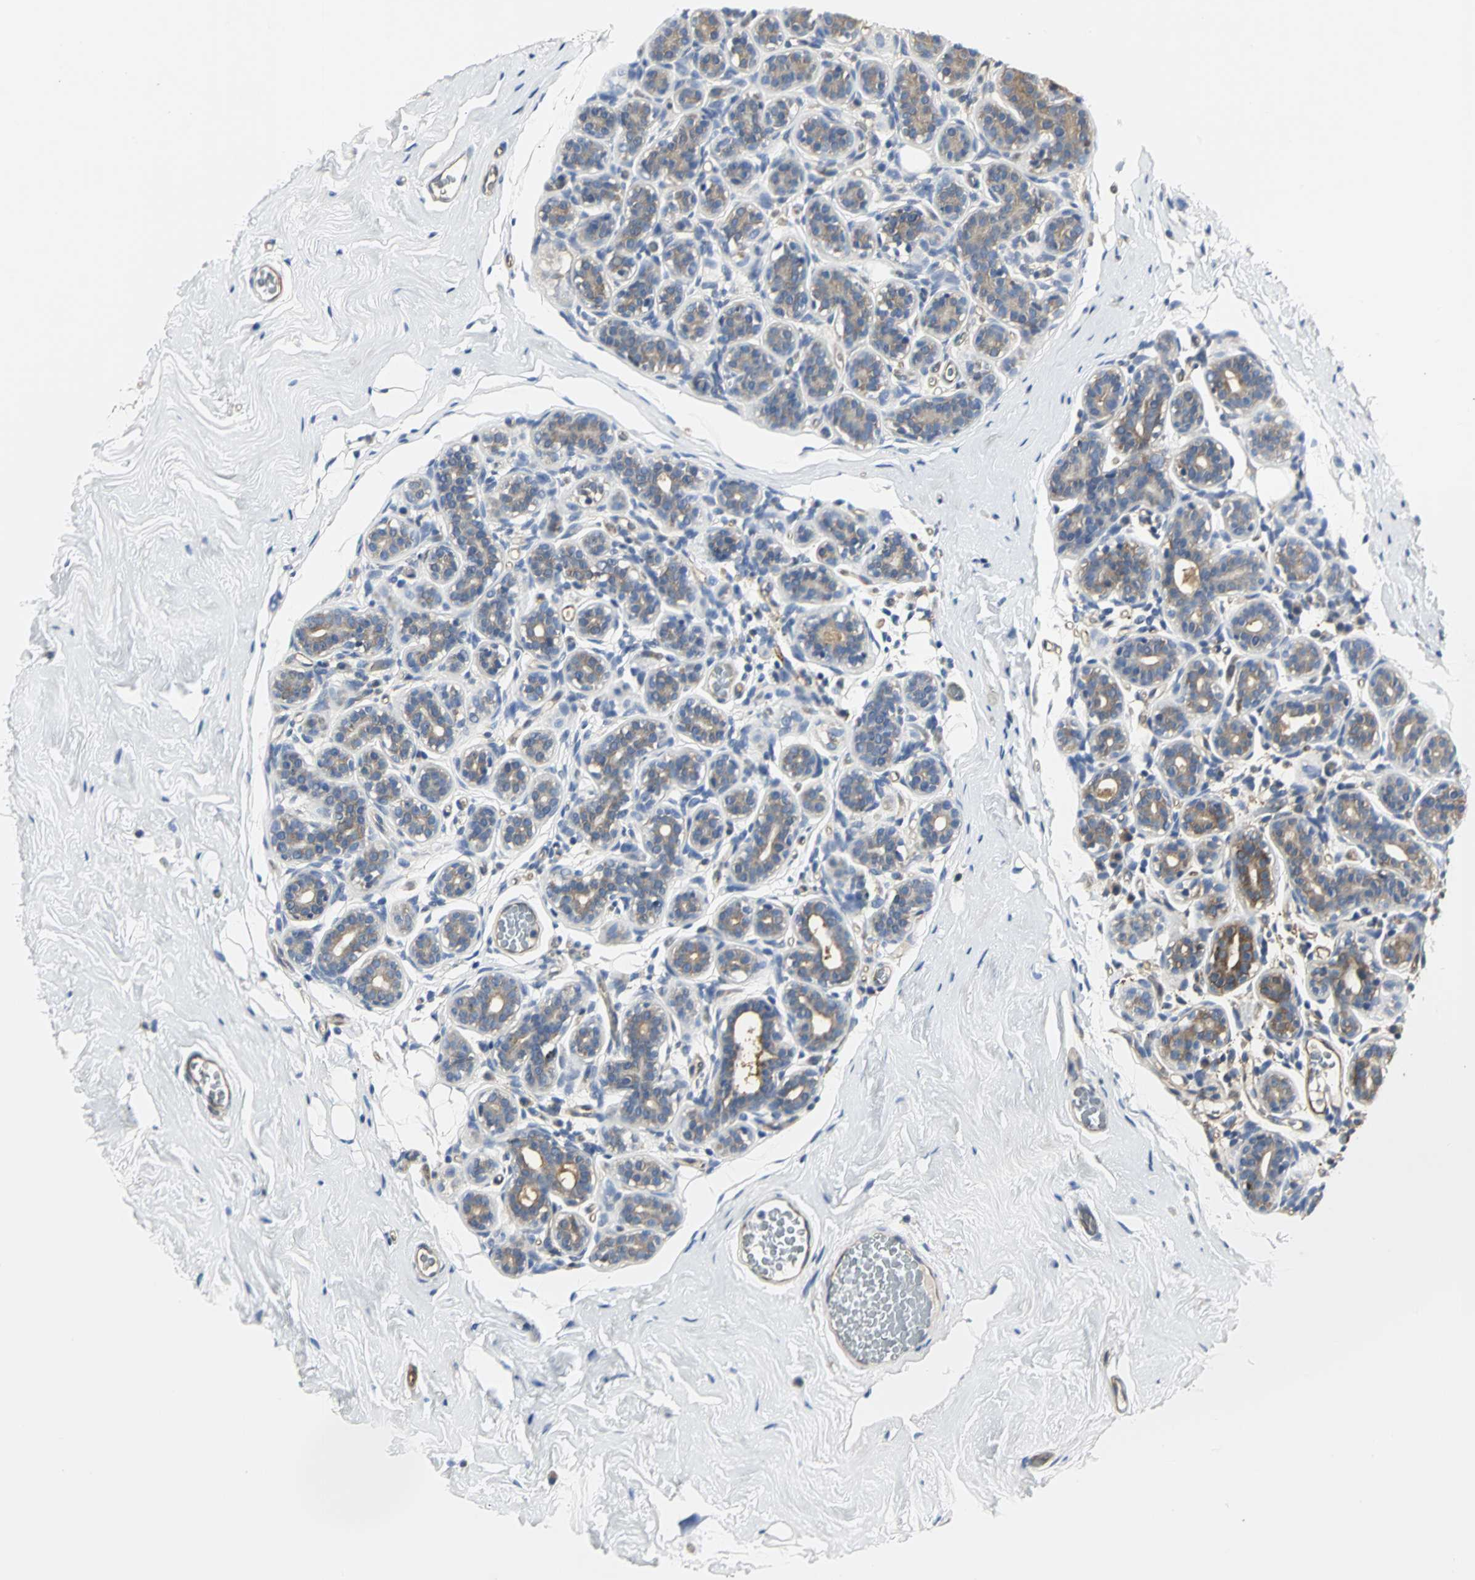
{"staining": {"intensity": "negative", "quantity": "none", "location": "none"}, "tissue": "breast", "cell_type": "Adipocytes", "image_type": "normal", "snomed": [{"axis": "morphology", "description": "Normal tissue, NOS"}, {"axis": "topography", "description": "Breast"}], "caption": "DAB (3,3'-diaminobenzidine) immunohistochemical staining of benign human breast exhibits no significant staining in adipocytes. (DAB IHC visualized using brightfield microscopy, high magnification).", "gene": "CHRNB1", "patient": {"sex": "female", "age": 75}}